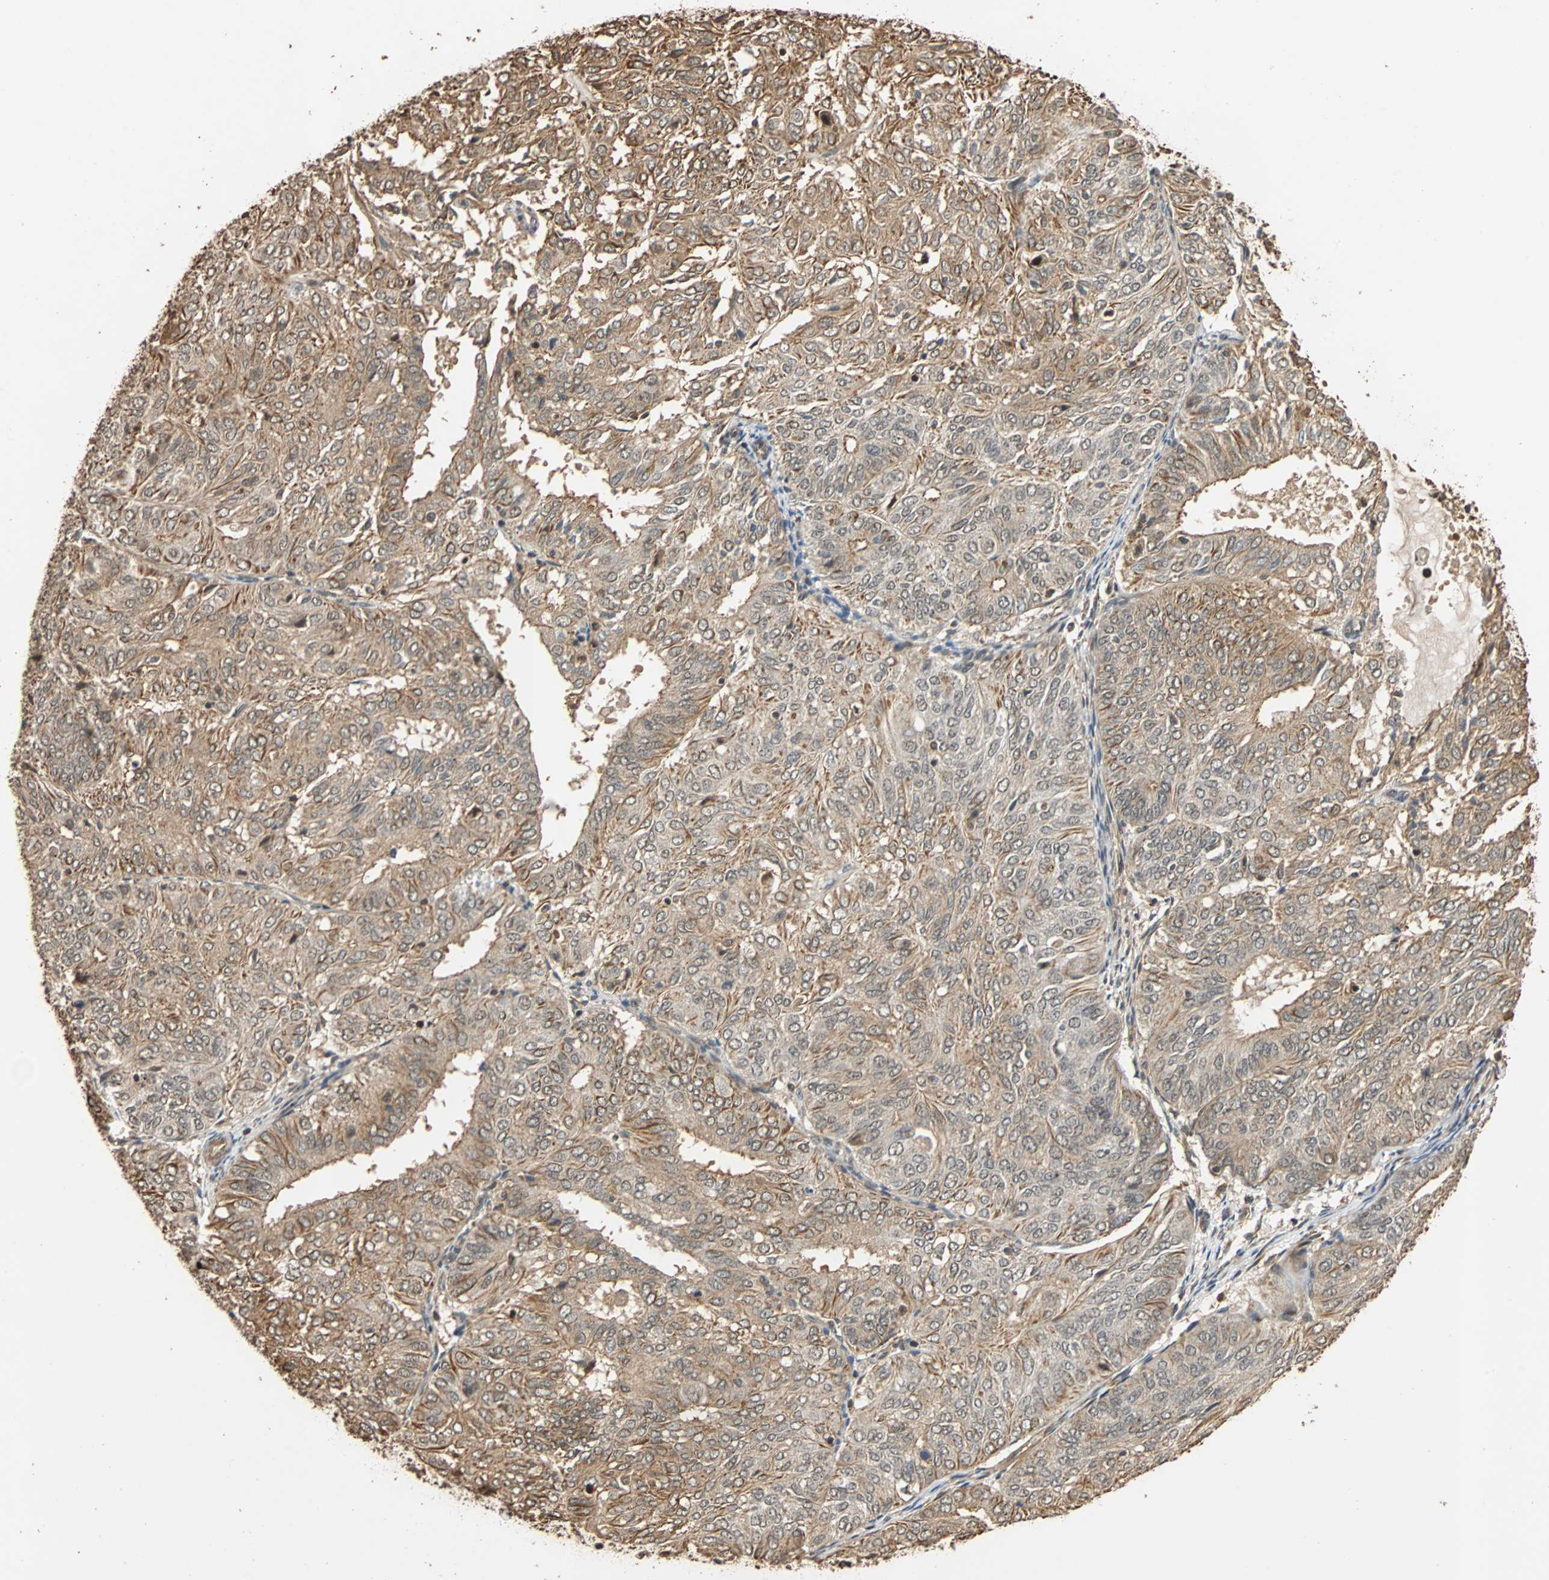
{"staining": {"intensity": "moderate", "quantity": ">75%", "location": "cytoplasmic/membranous"}, "tissue": "endometrial cancer", "cell_type": "Tumor cells", "image_type": "cancer", "snomed": [{"axis": "morphology", "description": "Adenocarcinoma, NOS"}, {"axis": "topography", "description": "Uterus"}], "caption": "Endometrial cancer was stained to show a protein in brown. There is medium levels of moderate cytoplasmic/membranous staining in about >75% of tumor cells.", "gene": "CDC5L", "patient": {"sex": "female", "age": 60}}